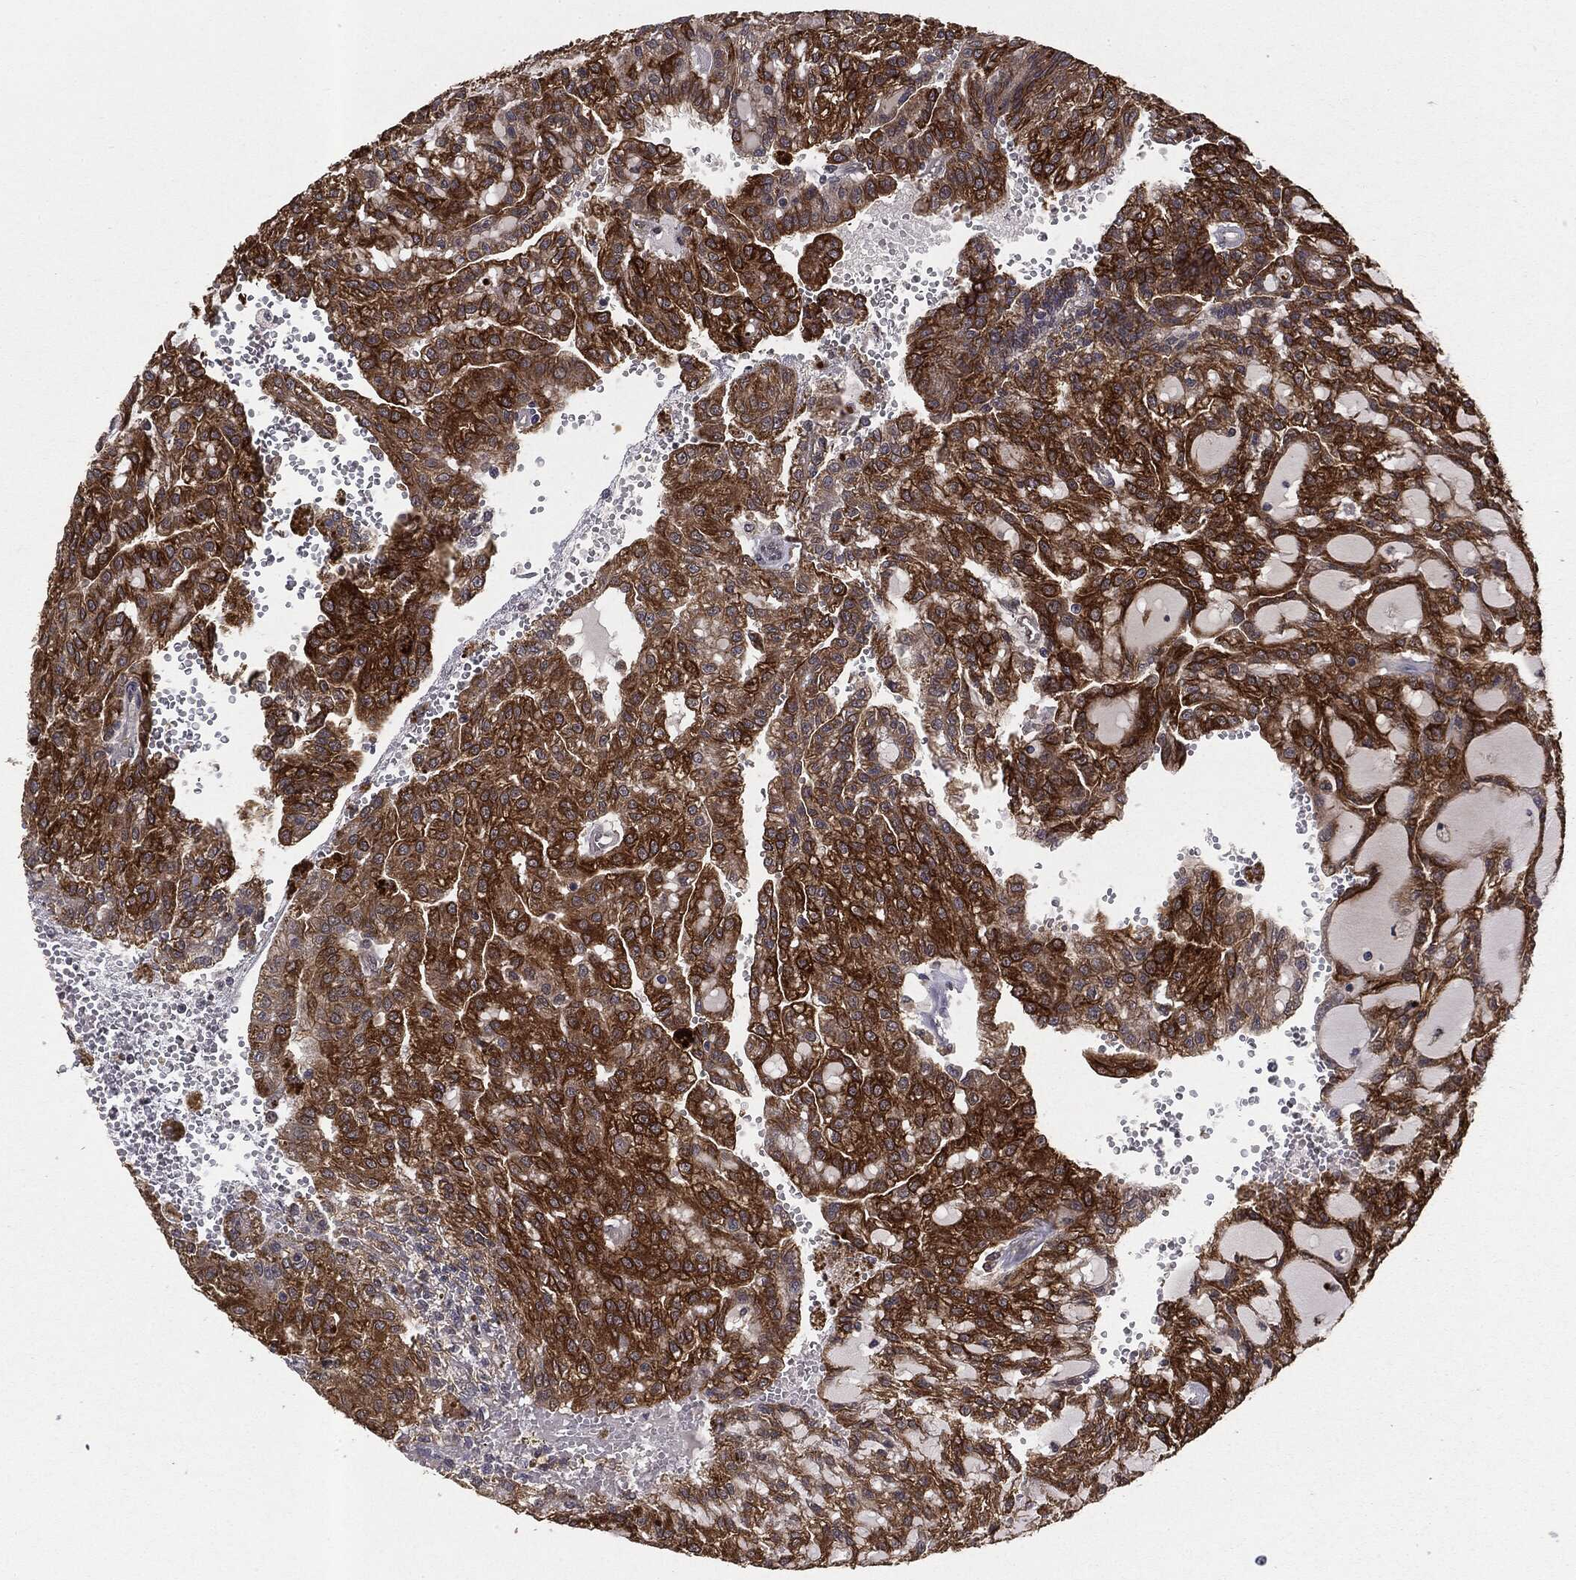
{"staining": {"intensity": "strong", "quantity": ">75%", "location": "cytoplasmic/membranous"}, "tissue": "renal cancer", "cell_type": "Tumor cells", "image_type": "cancer", "snomed": [{"axis": "morphology", "description": "Adenocarcinoma, NOS"}, {"axis": "topography", "description": "Kidney"}], "caption": "Immunohistochemical staining of human adenocarcinoma (renal) shows high levels of strong cytoplasmic/membranous expression in approximately >75% of tumor cells. (DAB (3,3'-diaminobenzidine) = brown stain, brightfield microscopy at high magnification).", "gene": "KRT7", "patient": {"sex": "male", "age": 63}}